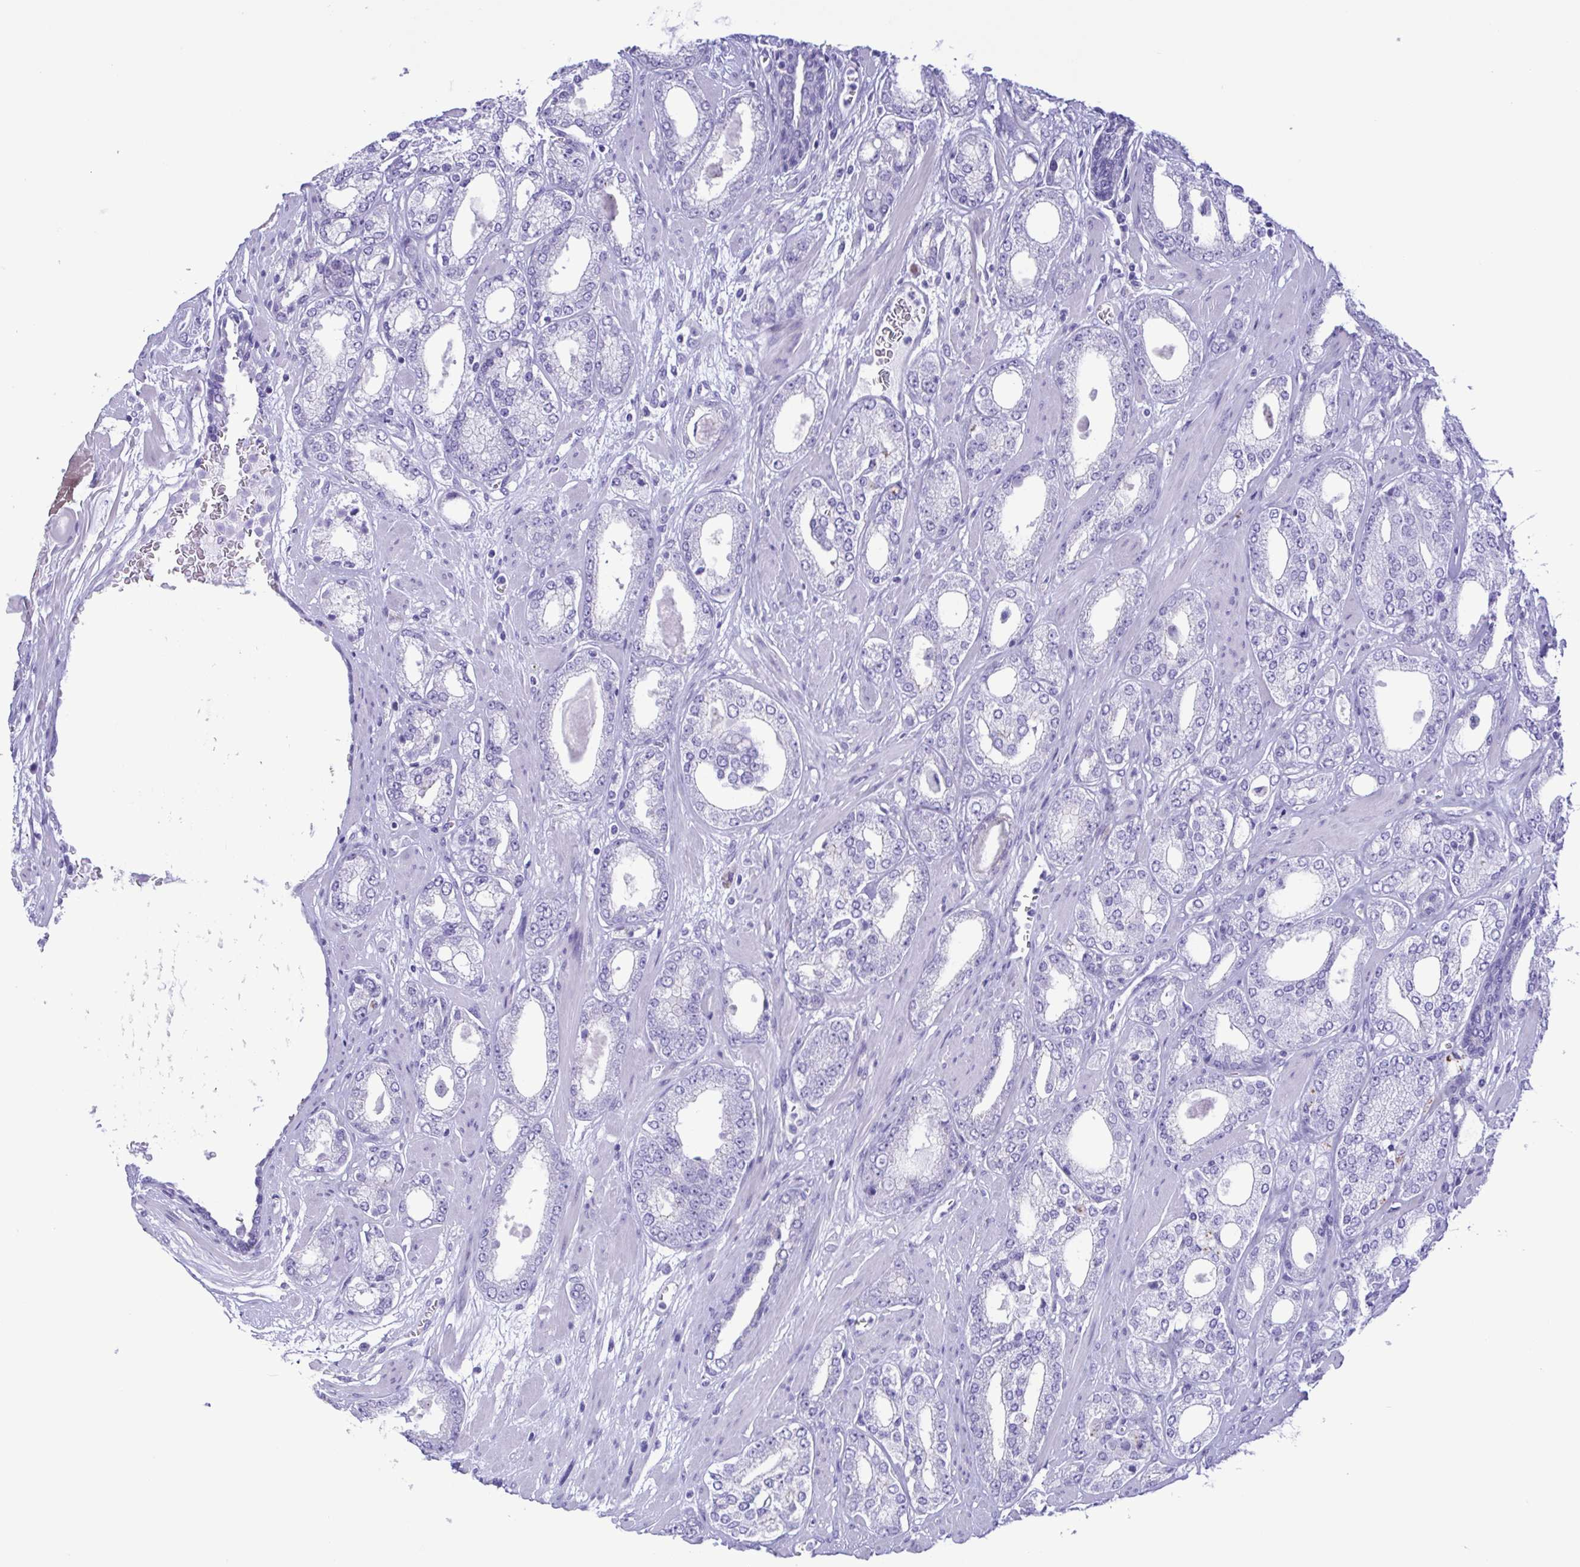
{"staining": {"intensity": "negative", "quantity": "none", "location": "none"}, "tissue": "prostate cancer", "cell_type": "Tumor cells", "image_type": "cancer", "snomed": [{"axis": "morphology", "description": "Adenocarcinoma, High grade"}, {"axis": "topography", "description": "Prostate"}], "caption": "Adenocarcinoma (high-grade) (prostate) stained for a protein using IHC shows no positivity tumor cells.", "gene": "TSPY2", "patient": {"sex": "male", "age": 64}}